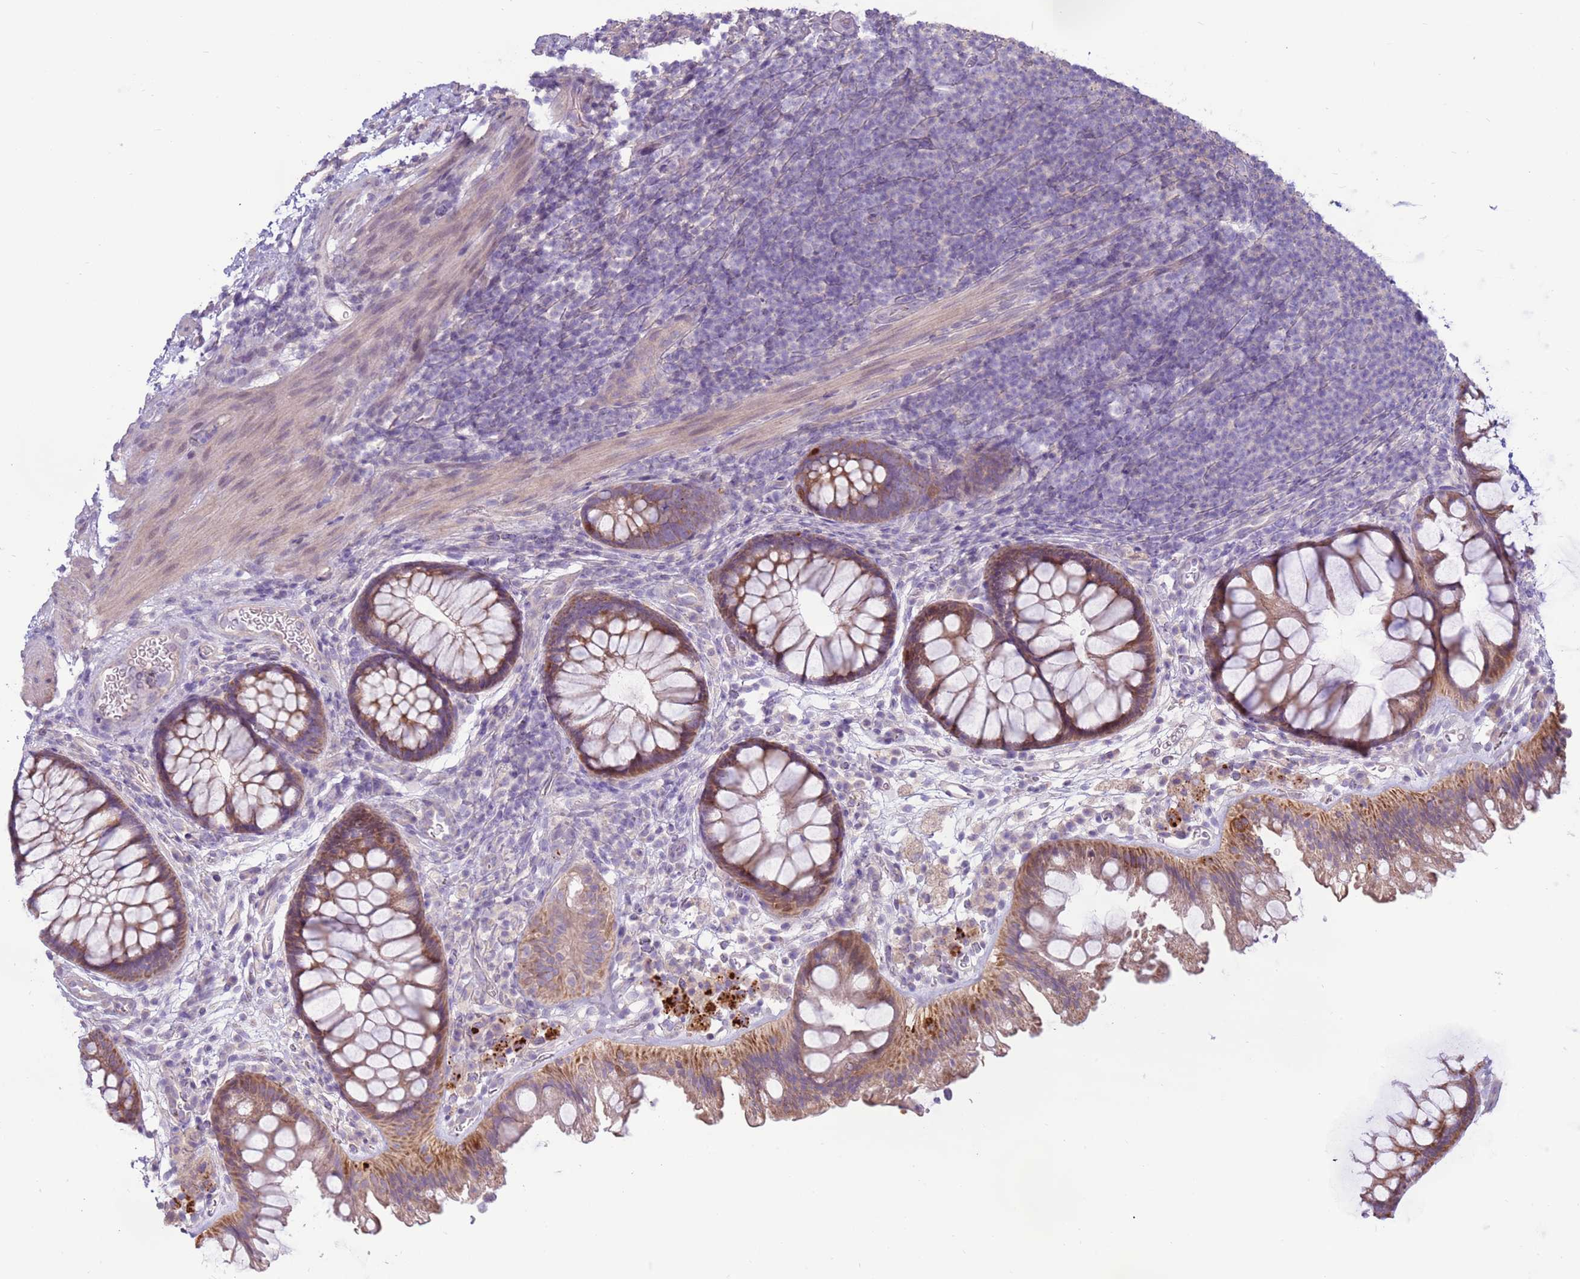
{"staining": {"intensity": "negative", "quantity": "none", "location": "none"}, "tissue": "colon", "cell_type": "Endothelial cells", "image_type": "normal", "snomed": [{"axis": "morphology", "description": "Normal tissue, NOS"}, {"axis": "topography", "description": "Colon"}], "caption": "The image exhibits no staining of endothelial cells in unremarkable colon. The staining was performed using DAB to visualize the protein expression in brown, while the nuclei were stained in blue with hematoxylin (Magnification: 20x).", "gene": "EVA1B", "patient": {"sex": "female", "age": 62}}